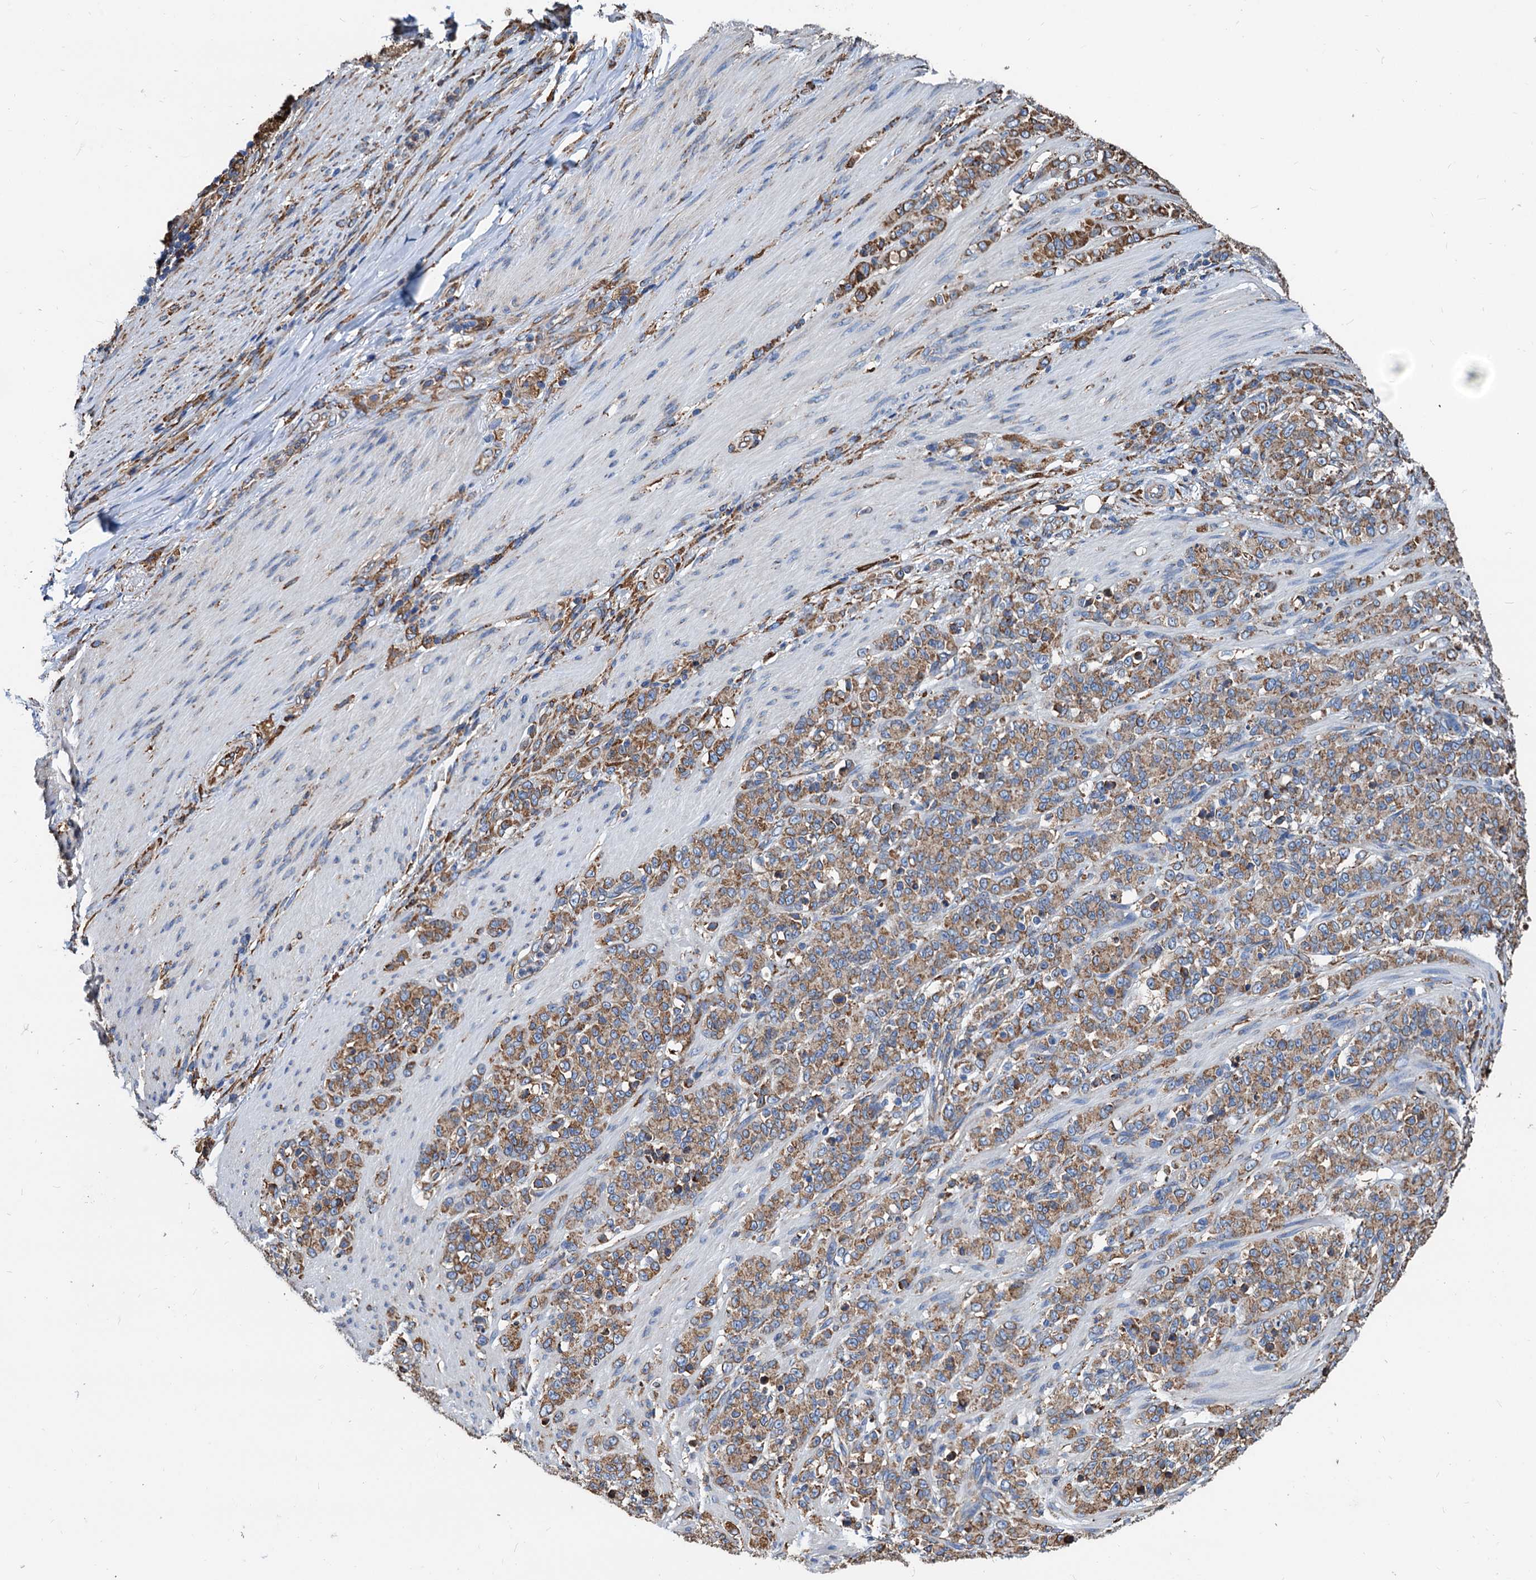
{"staining": {"intensity": "moderate", "quantity": ">75%", "location": "cytoplasmic/membranous"}, "tissue": "stomach cancer", "cell_type": "Tumor cells", "image_type": "cancer", "snomed": [{"axis": "morphology", "description": "Adenocarcinoma, NOS"}, {"axis": "topography", "description": "Stomach"}], "caption": "A photomicrograph showing moderate cytoplasmic/membranous staining in approximately >75% of tumor cells in adenocarcinoma (stomach), as visualized by brown immunohistochemical staining.", "gene": "HSPA5", "patient": {"sex": "female", "age": 79}}